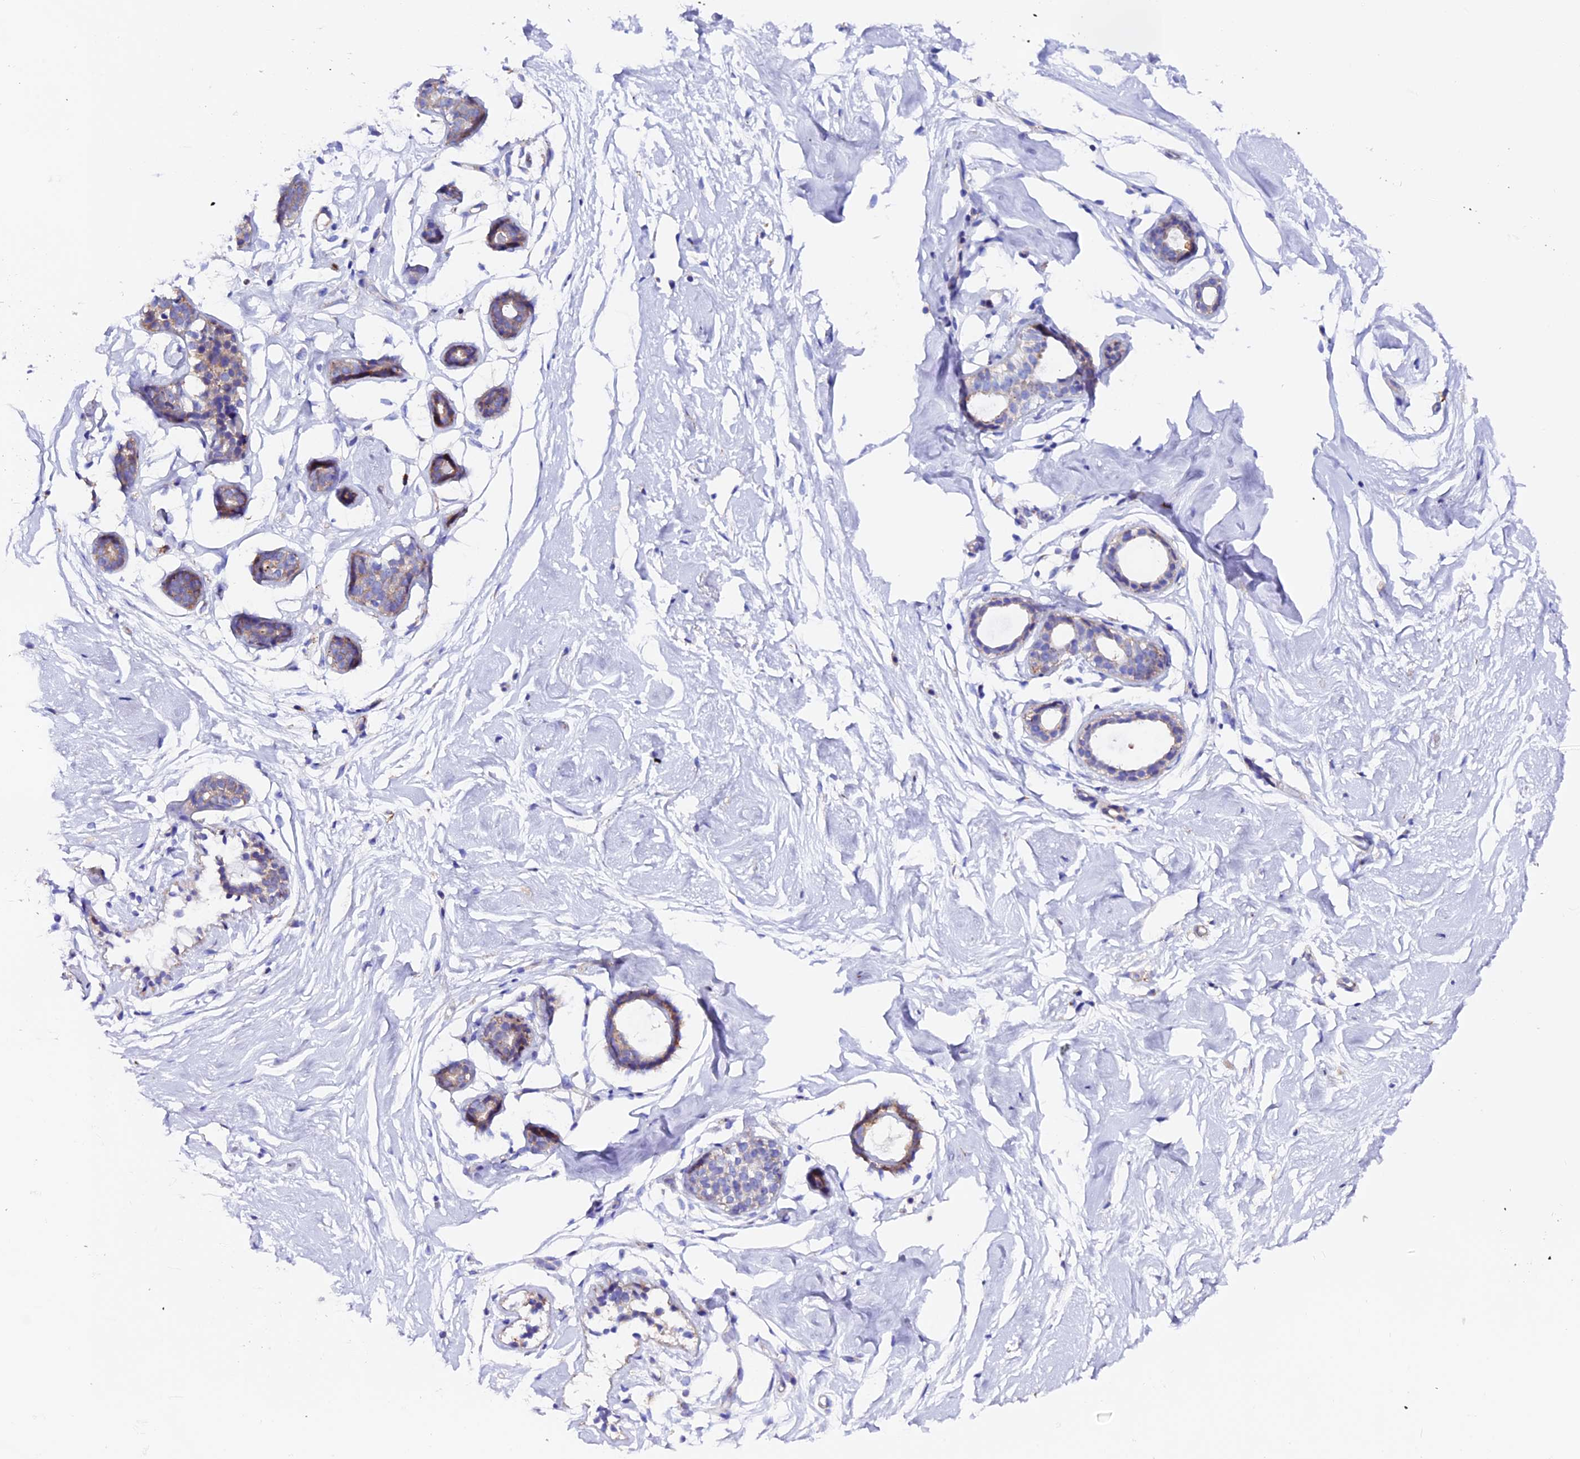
{"staining": {"intensity": "negative", "quantity": "none", "location": "none"}, "tissue": "breast", "cell_type": "Adipocytes", "image_type": "normal", "snomed": [{"axis": "morphology", "description": "Normal tissue, NOS"}, {"axis": "morphology", "description": "Adenoma, NOS"}, {"axis": "topography", "description": "Breast"}], "caption": "The immunohistochemistry image has no significant positivity in adipocytes of breast. (Brightfield microscopy of DAB (3,3'-diaminobenzidine) immunohistochemistry (IHC) at high magnification).", "gene": "COMTD1", "patient": {"sex": "female", "age": 23}}